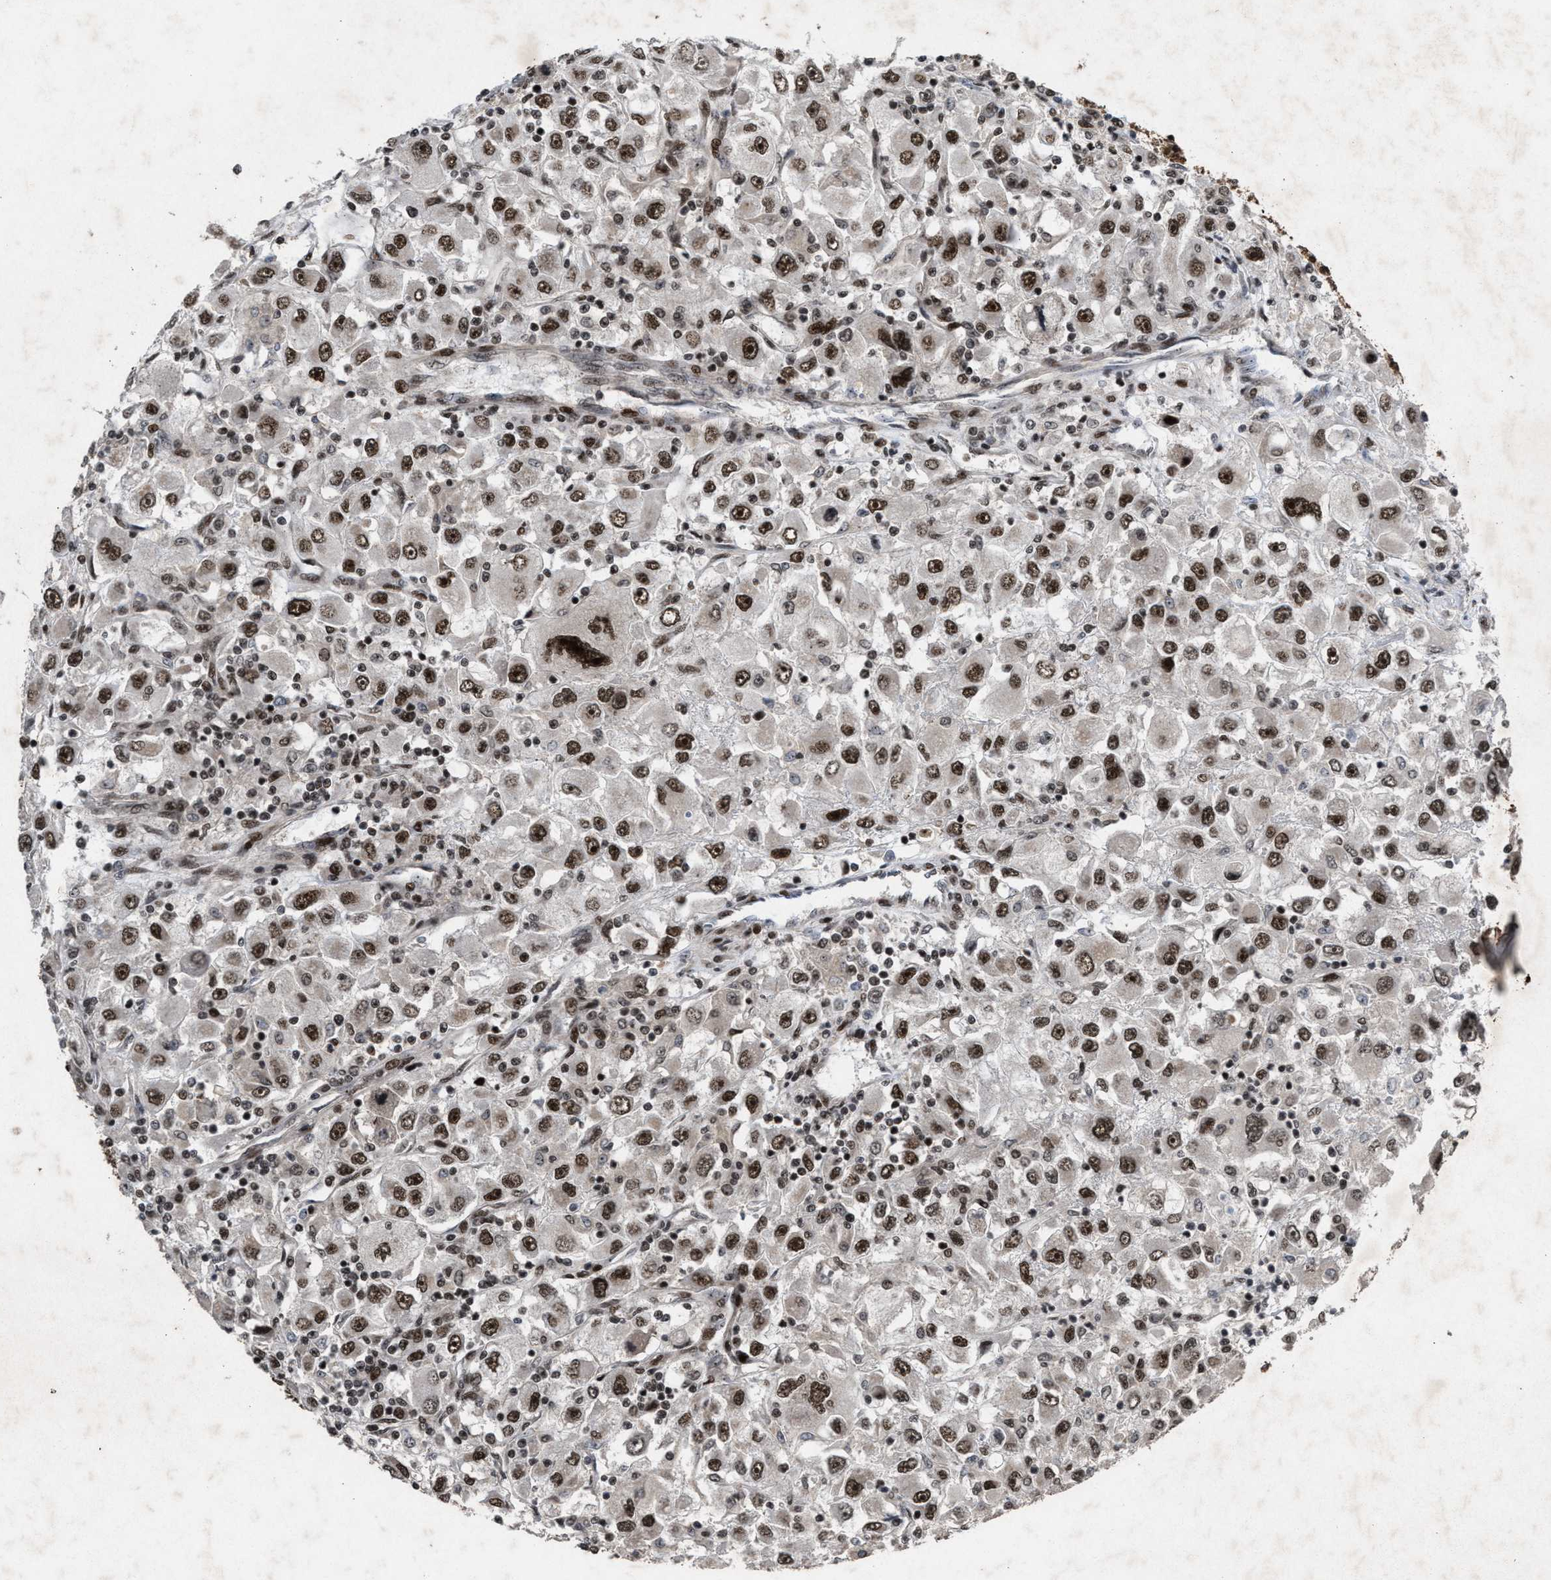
{"staining": {"intensity": "moderate", "quantity": ">75%", "location": "nuclear"}, "tissue": "renal cancer", "cell_type": "Tumor cells", "image_type": "cancer", "snomed": [{"axis": "morphology", "description": "Adenocarcinoma, NOS"}, {"axis": "topography", "description": "Kidney"}], "caption": "Immunohistochemistry (IHC) photomicrograph of adenocarcinoma (renal) stained for a protein (brown), which demonstrates medium levels of moderate nuclear expression in about >75% of tumor cells.", "gene": "WIZ", "patient": {"sex": "female", "age": 52}}